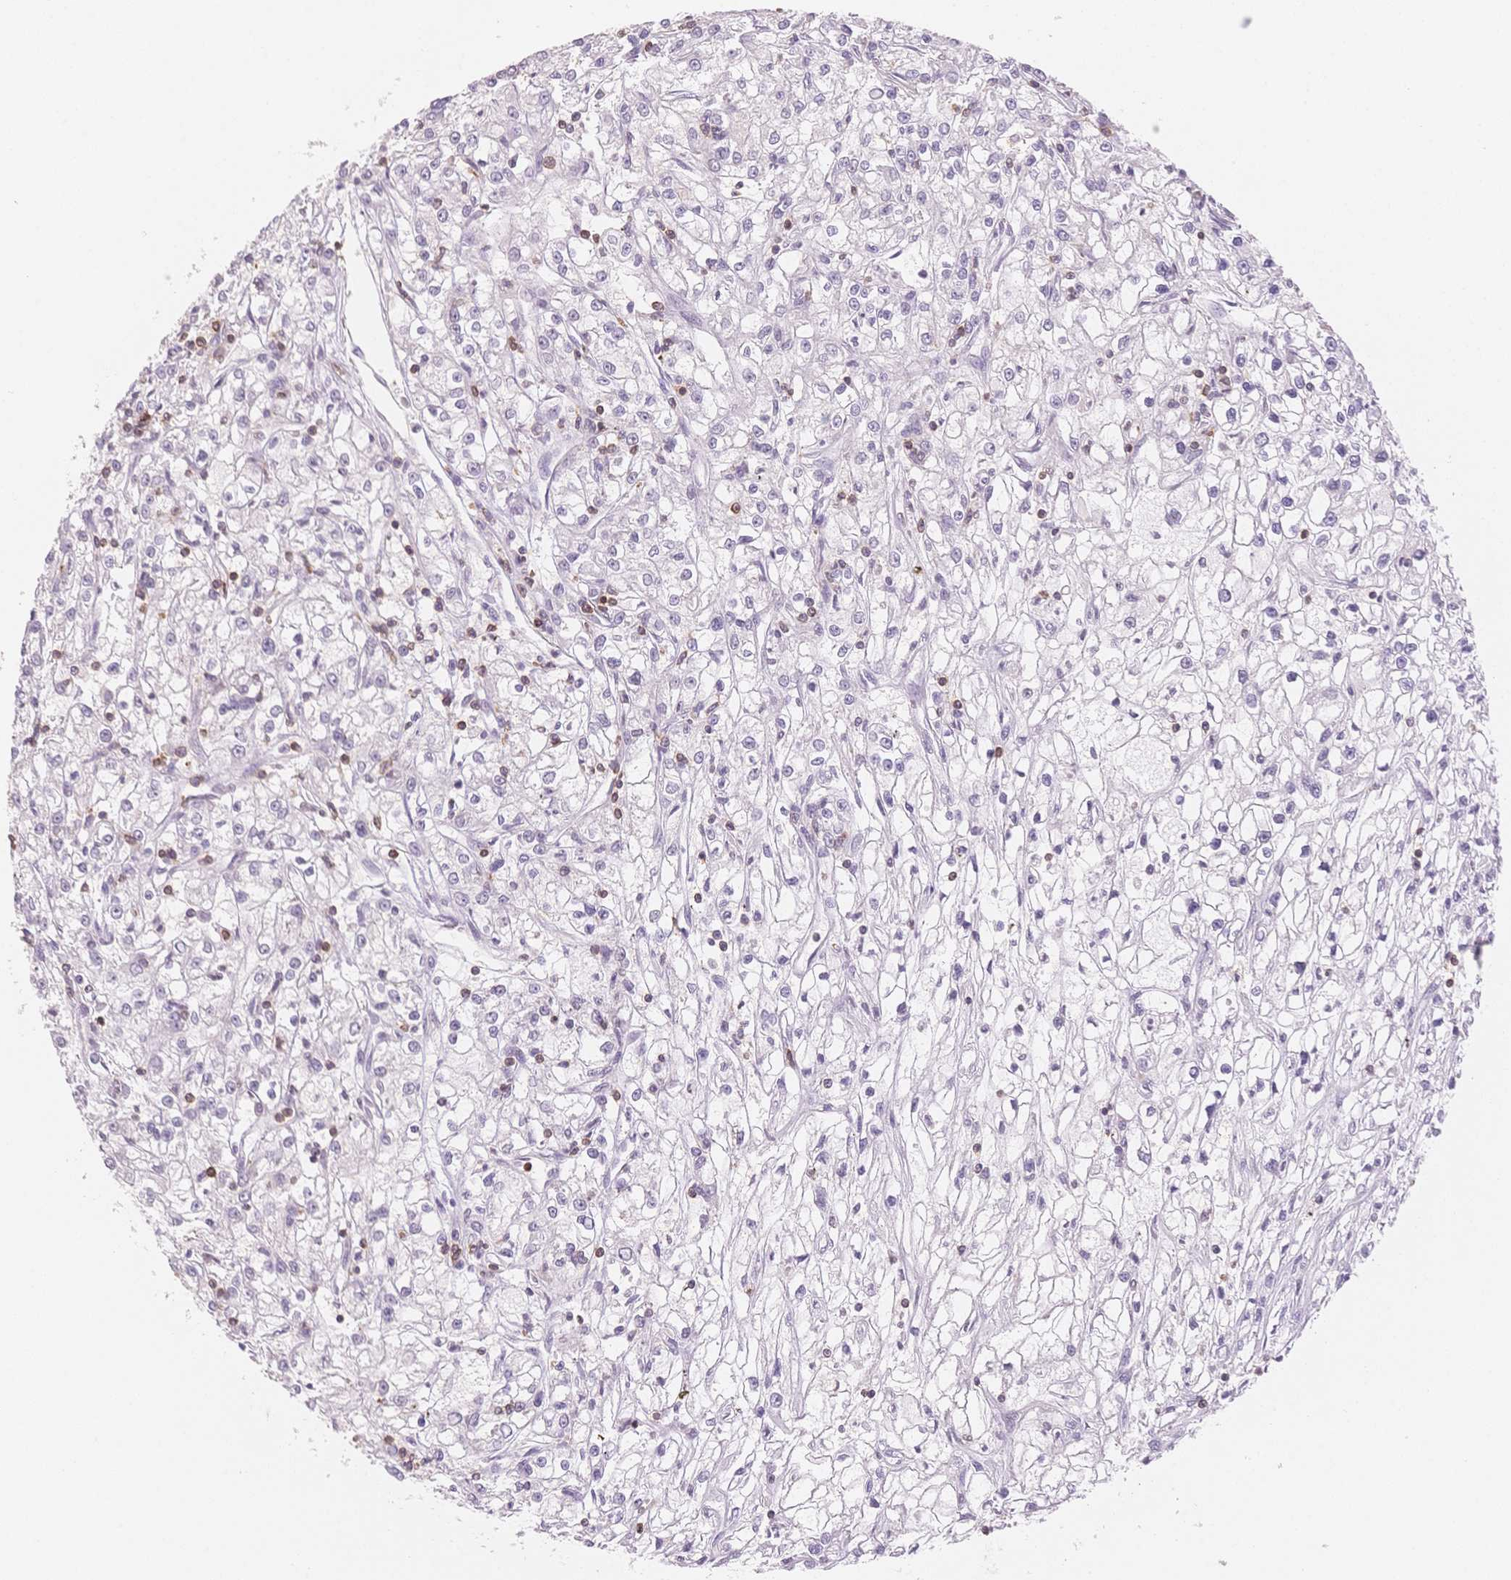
{"staining": {"intensity": "negative", "quantity": "none", "location": "none"}, "tissue": "renal cancer", "cell_type": "Tumor cells", "image_type": "cancer", "snomed": [{"axis": "morphology", "description": "Adenocarcinoma, NOS"}, {"axis": "topography", "description": "Kidney"}], "caption": "Immunohistochemistry of human renal cancer displays no positivity in tumor cells. (DAB IHC visualized using brightfield microscopy, high magnification).", "gene": "STK39", "patient": {"sex": "female", "age": 59}}